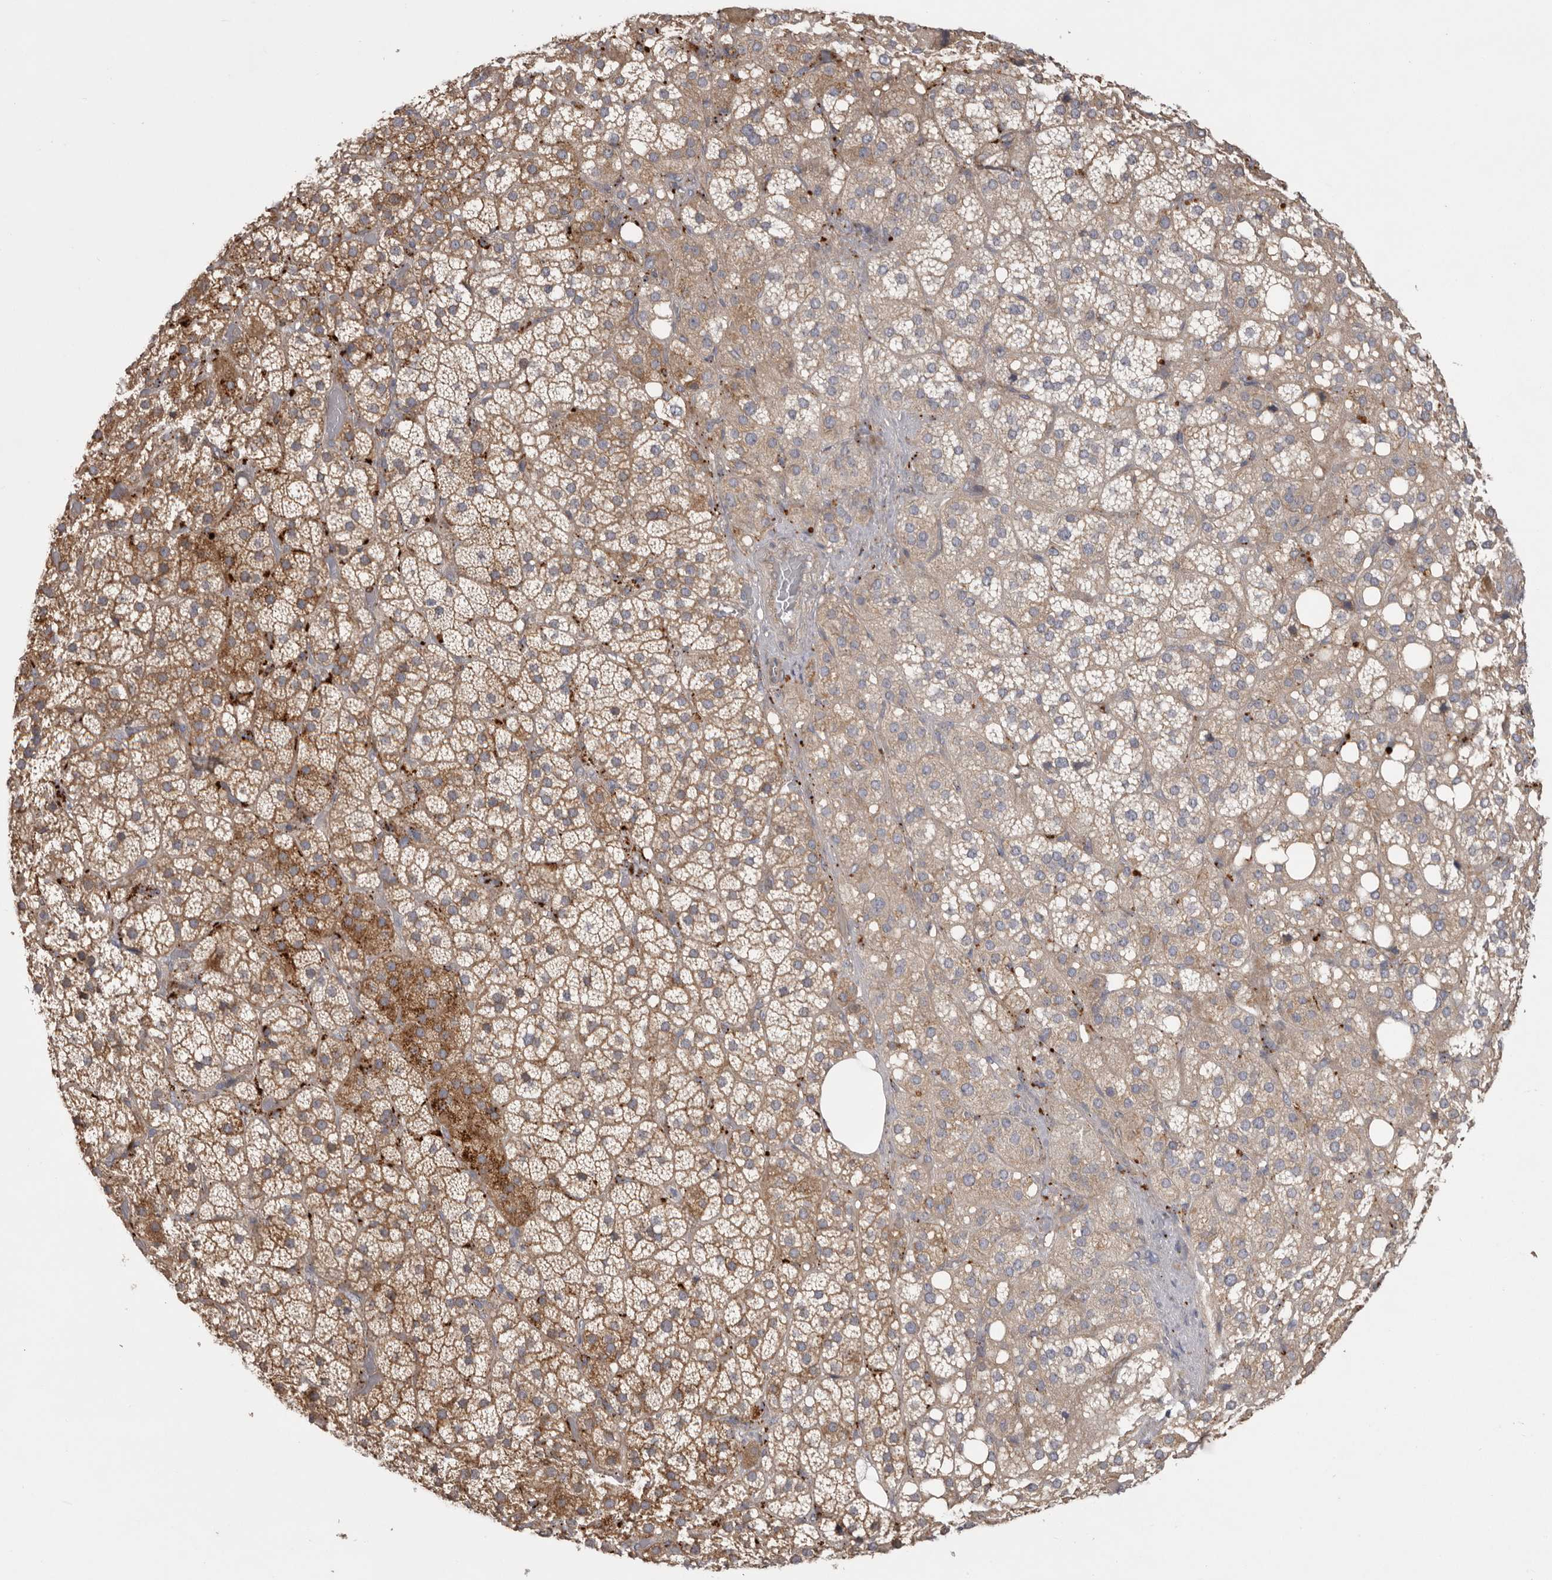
{"staining": {"intensity": "strong", "quantity": ">75%", "location": "cytoplasmic/membranous"}, "tissue": "adrenal gland", "cell_type": "Glandular cells", "image_type": "normal", "snomed": [{"axis": "morphology", "description": "Normal tissue, NOS"}, {"axis": "topography", "description": "Adrenal gland"}], "caption": "A brown stain labels strong cytoplasmic/membranous expression of a protein in glandular cells of normal adrenal gland. The protein of interest is shown in brown color, while the nuclei are stained blue.", "gene": "WDR47", "patient": {"sex": "female", "age": 59}}